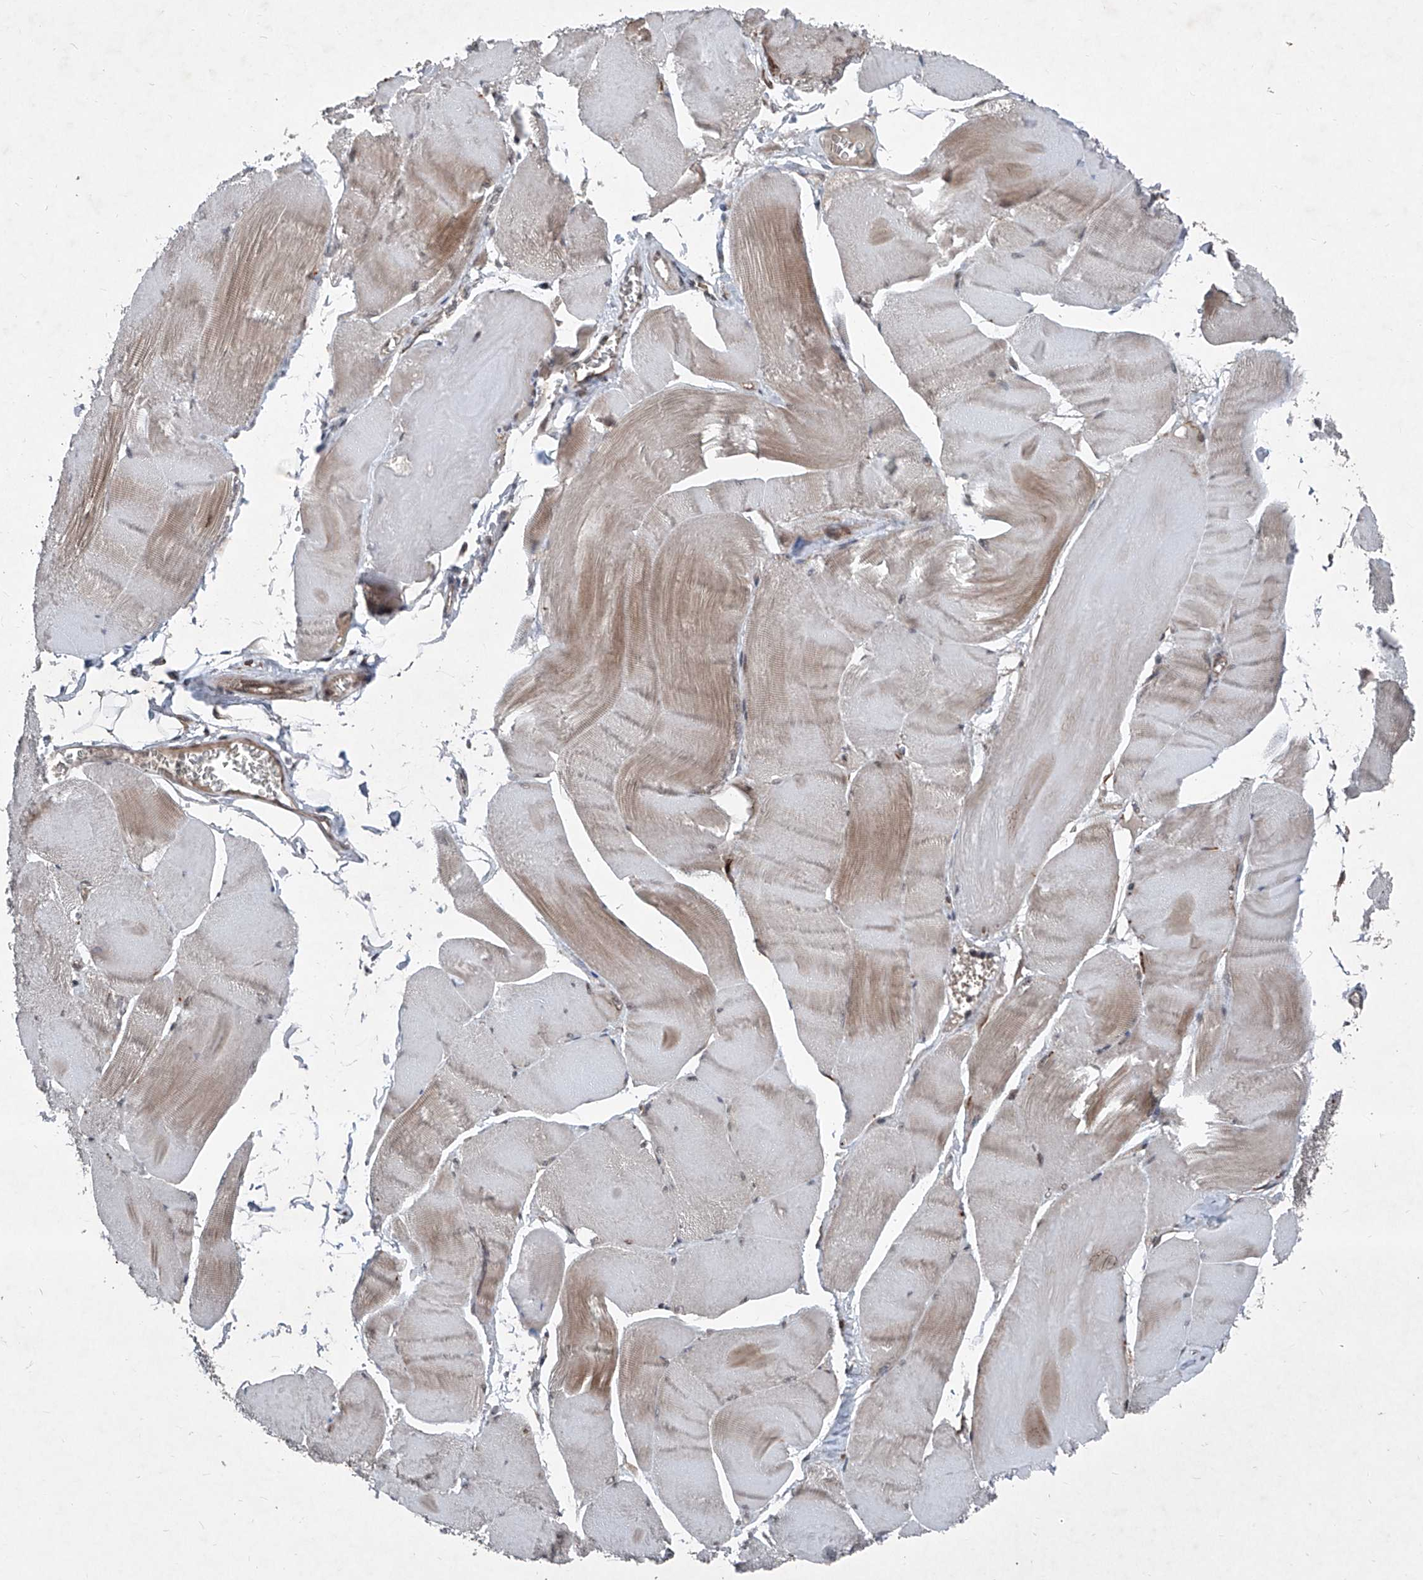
{"staining": {"intensity": "weak", "quantity": "<25%", "location": "cytoplasmic/membranous"}, "tissue": "skeletal muscle", "cell_type": "Myocytes", "image_type": "normal", "snomed": [{"axis": "morphology", "description": "Normal tissue, NOS"}, {"axis": "morphology", "description": "Basal cell carcinoma"}, {"axis": "topography", "description": "Skeletal muscle"}], "caption": "There is no significant expression in myocytes of skeletal muscle. (Immunohistochemistry (ihc), brightfield microscopy, high magnification).", "gene": "COA7", "patient": {"sex": "female", "age": 64}}